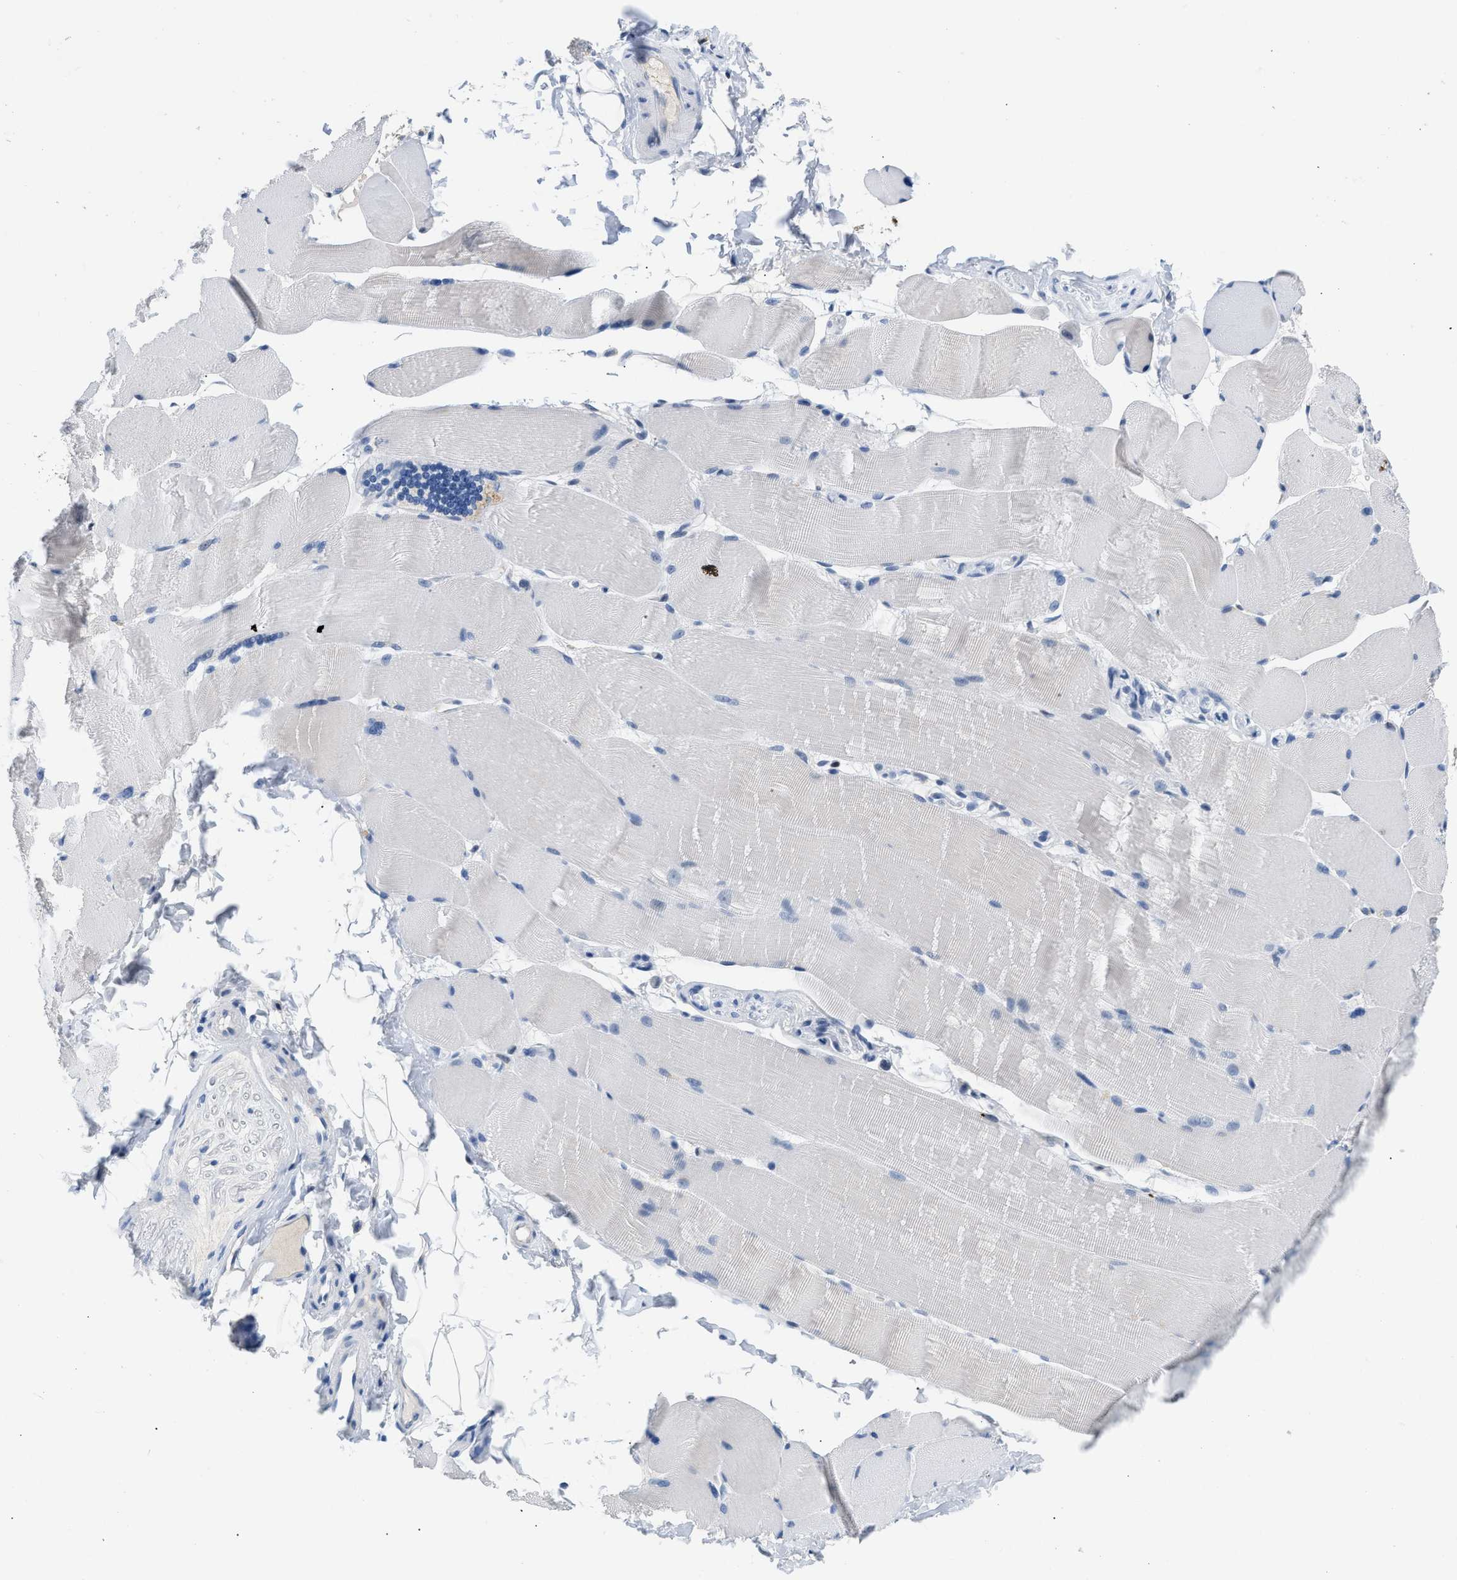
{"staining": {"intensity": "negative", "quantity": "none", "location": "none"}, "tissue": "skeletal muscle", "cell_type": "Myocytes", "image_type": "normal", "snomed": [{"axis": "morphology", "description": "Normal tissue, NOS"}, {"axis": "topography", "description": "Skin"}, {"axis": "topography", "description": "Skeletal muscle"}], "caption": "DAB (3,3'-diaminobenzidine) immunohistochemical staining of normal skeletal muscle shows no significant expression in myocytes.", "gene": "BOLL", "patient": {"sex": "male", "age": 83}}